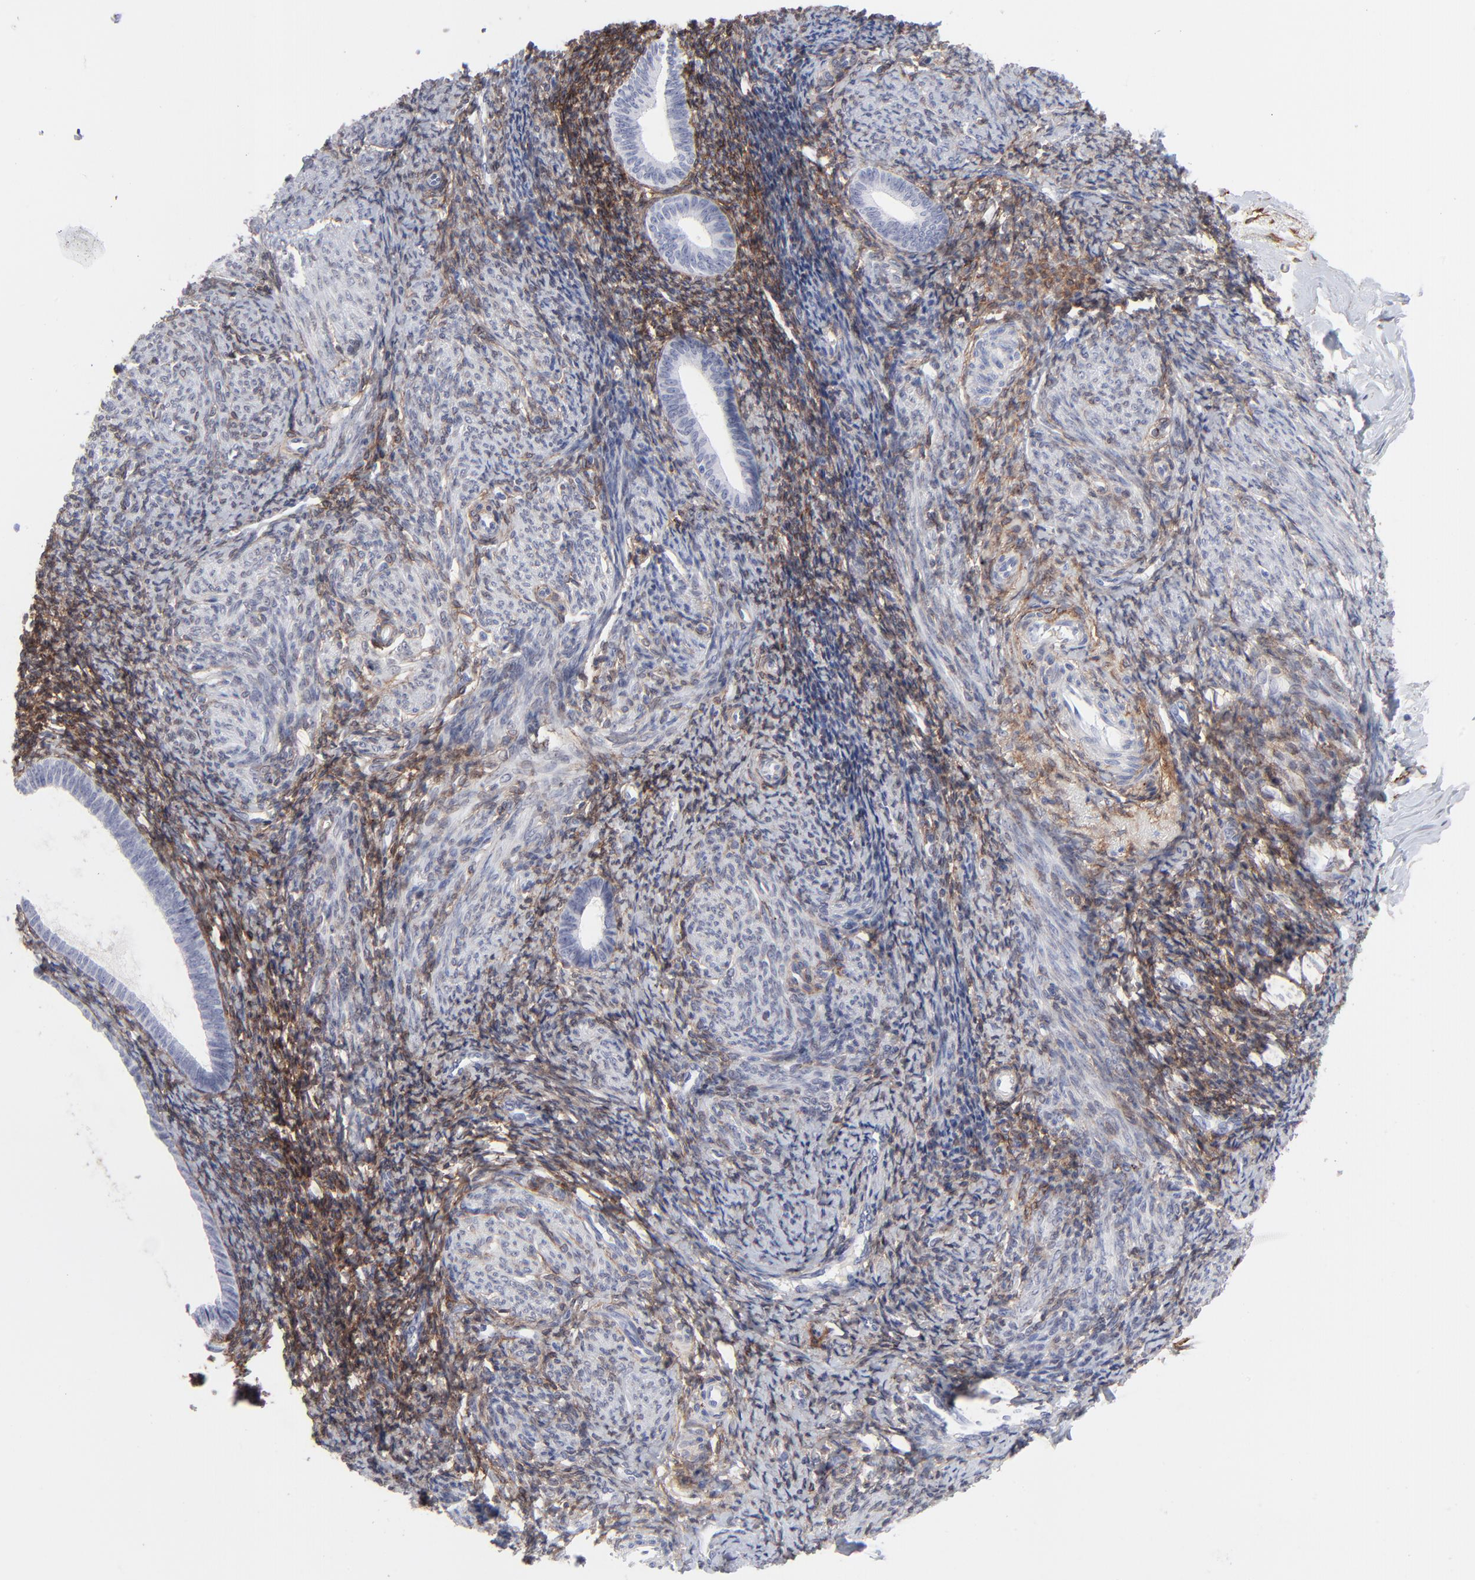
{"staining": {"intensity": "strong", "quantity": "25%-75%", "location": "cytoplasmic/membranous"}, "tissue": "endometrium", "cell_type": "Cells in endometrial stroma", "image_type": "normal", "snomed": [{"axis": "morphology", "description": "Normal tissue, NOS"}, {"axis": "topography", "description": "Smooth muscle"}, {"axis": "topography", "description": "Endometrium"}], "caption": "Cells in endometrial stroma exhibit strong cytoplasmic/membranous positivity in about 25%-75% of cells in benign endometrium.", "gene": "PDGFRB", "patient": {"sex": "female", "age": 57}}